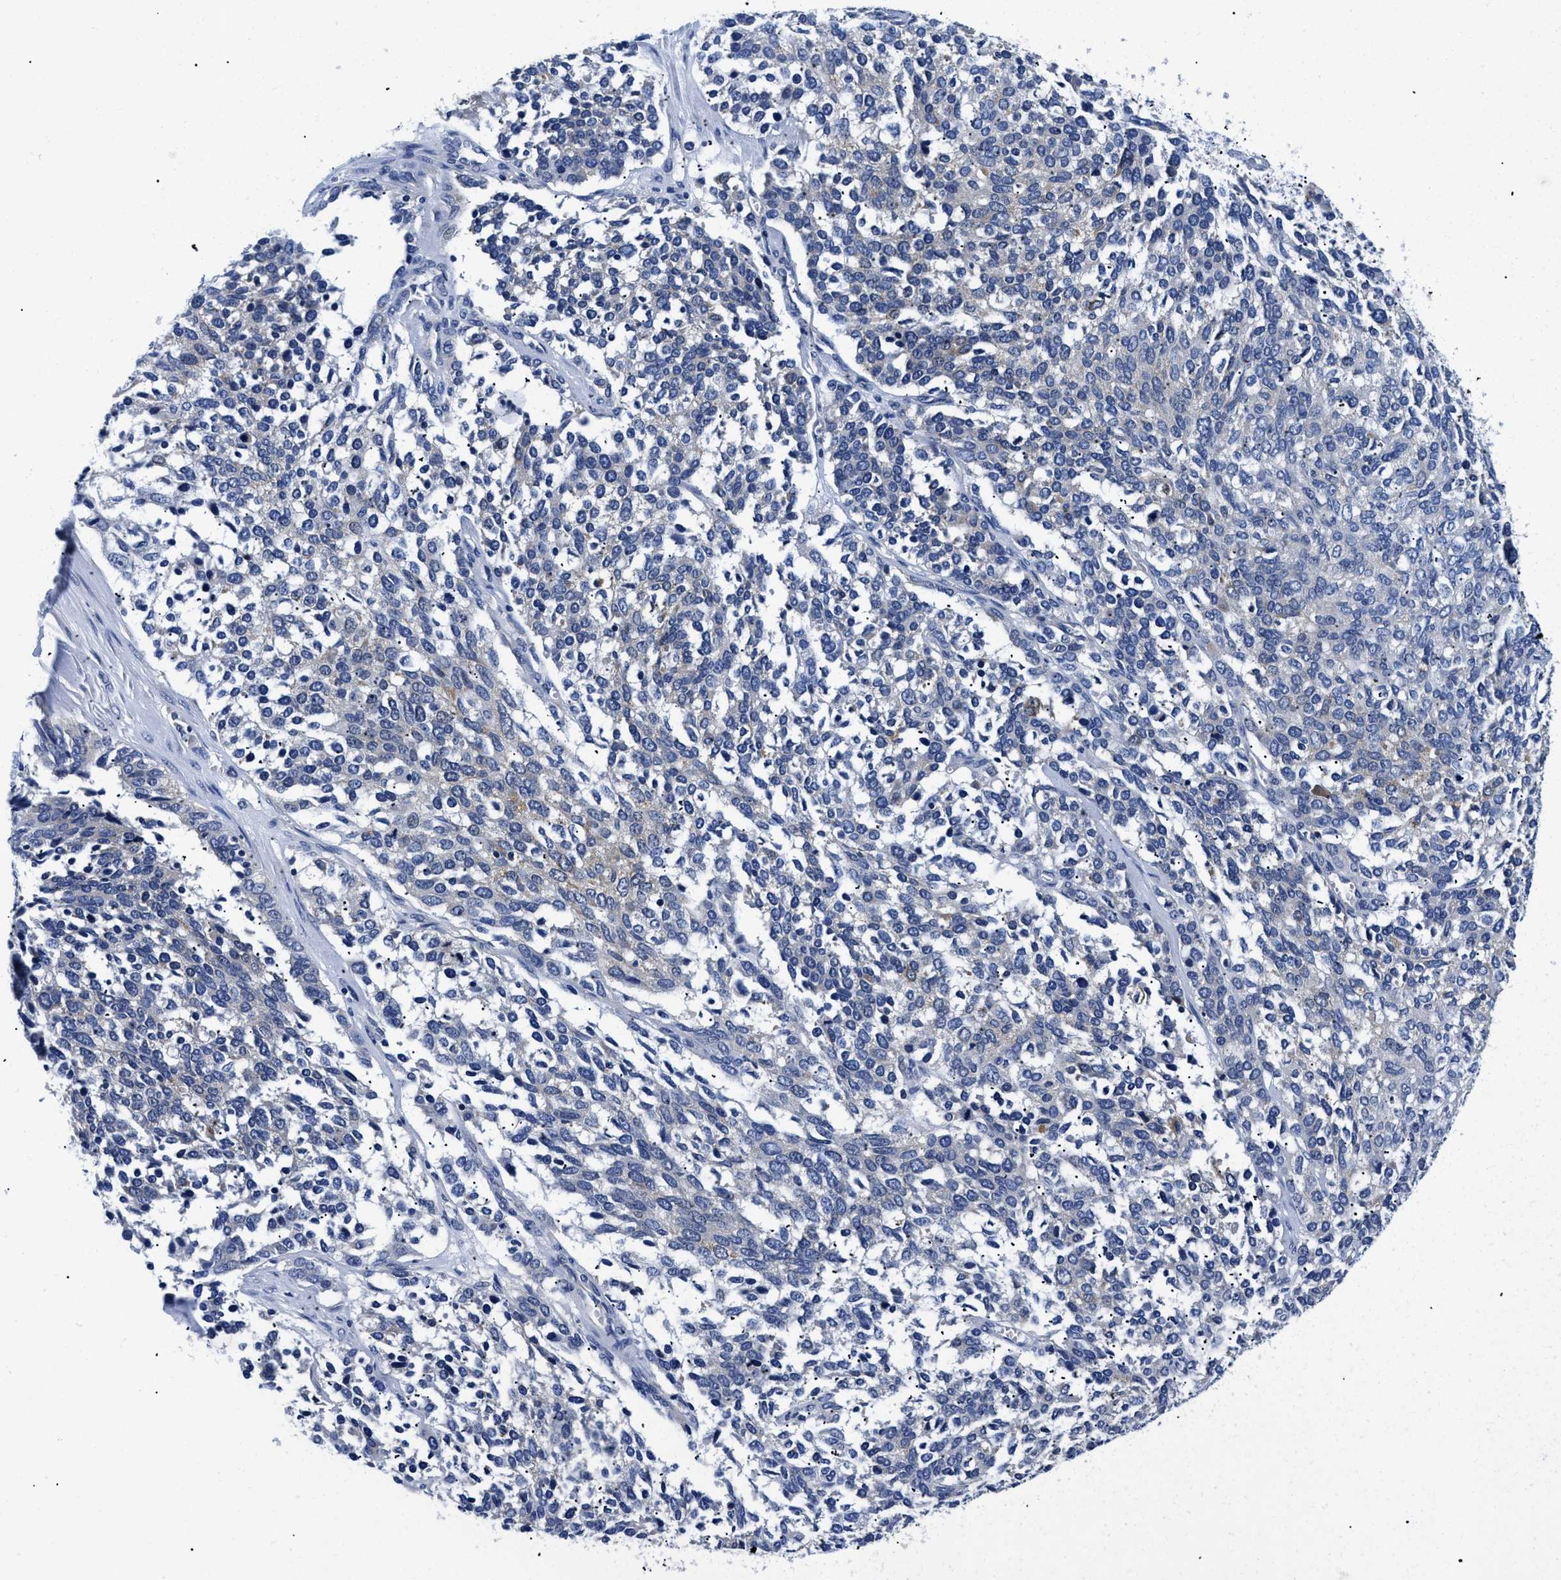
{"staining": {"intensity": "negative", "quantity": "none", "location": "none"}, "tissue": "ovarian cancer", "cell_type": "Tumor cells", "image_type": "cancer", "snomed": [{"axis": "morphology", "description": "Cystadenocarcinoma, serous, NOS"}, {"axis": "topography", "description": "Ovary"}], "caption": "A high-resolution photomicrograph shows immunohistochemistry staining of ovarian cancer (serous cystadenocarcinoma), which displays no significant positivity in tumor cells.", "gene": "MEA1", "patient": {"sex": "female", "age": 44}}